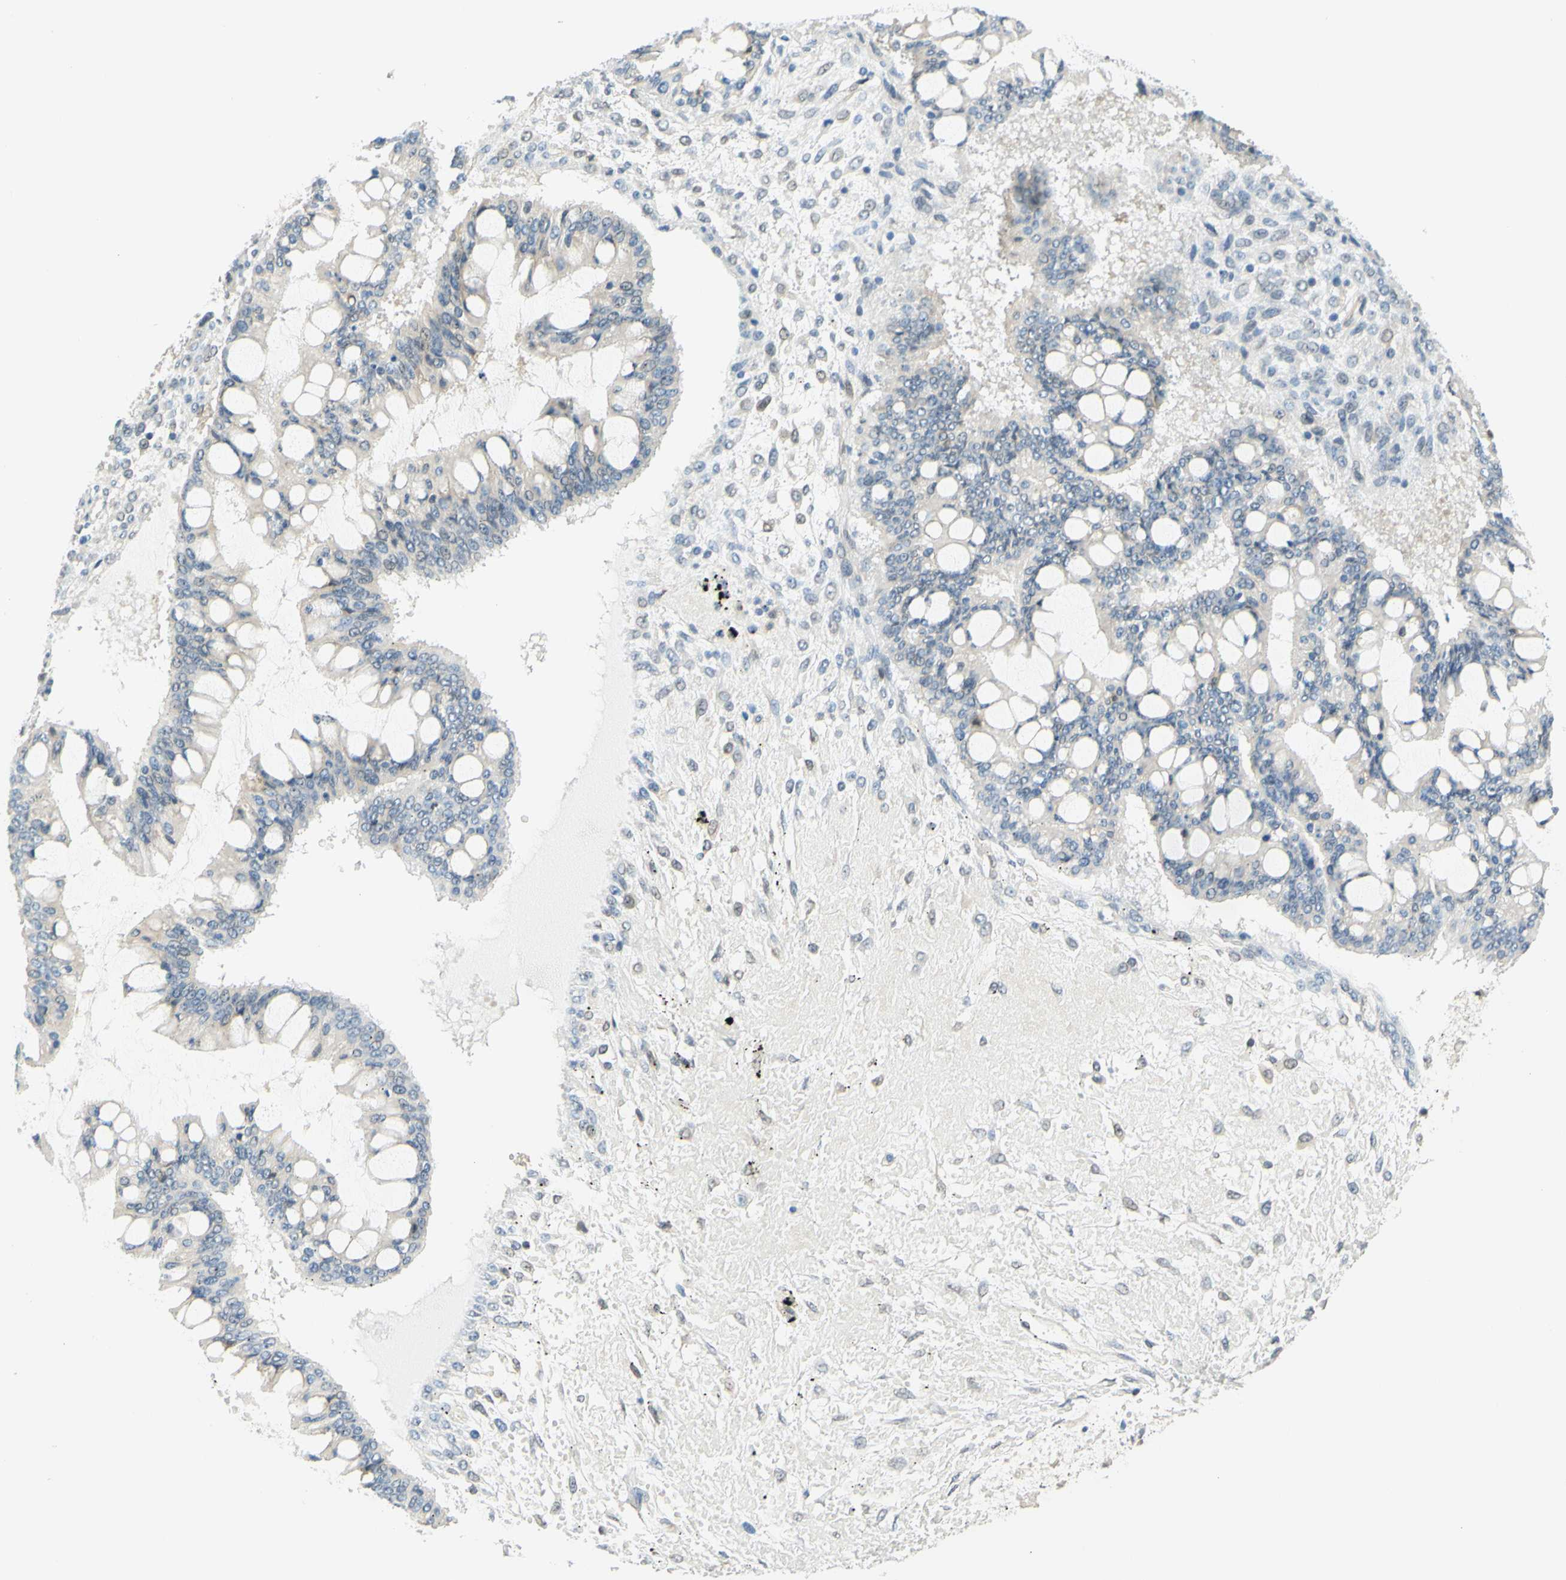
{"staining": {"intensity": "negative", "quantity": "none", "location": "none"}, "tissue": "ovarian cancer", "cell_type": "Tumor cells", "image_type": "cancer", "snomed": [{"axis": "morphology", "description": "Cystadenocarcinoma, mucinous, NOS"}, {"axis": "topography", "description": "Ovary"}], "caption": "Human mucinous cystadenocarcinoma (ovarian) stained for a protein using immunohistochemistry (IHC) shows no positivity in tumor cells.", "gene": "C2CD2L", "patient": {"sex": "female", "age": 73}}